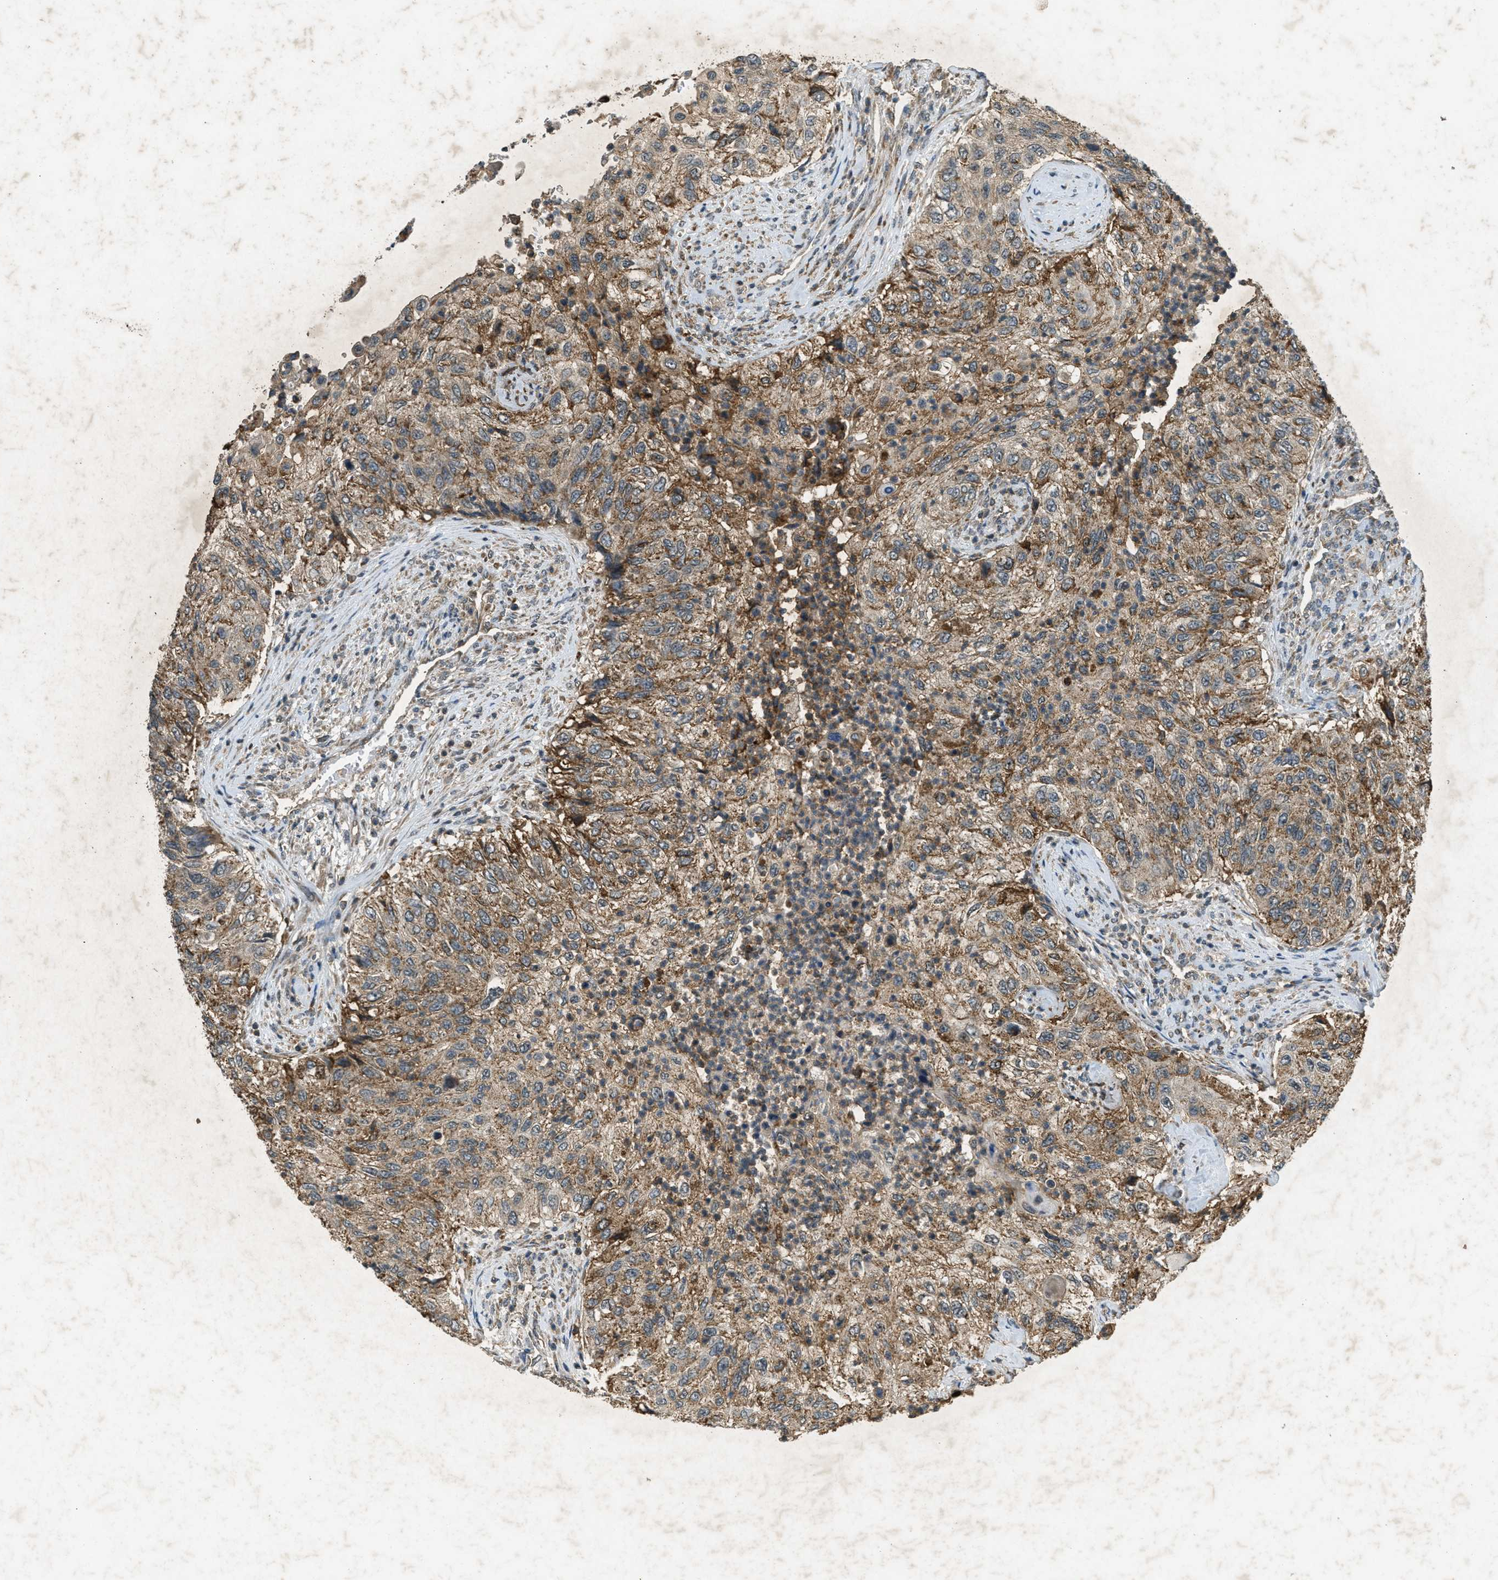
{"staining": {"intensity": "moderate", "quantity": ">75%", "location": "cytoplasmic/membranous"}, "tissue": "urothelial cancer", "cell_type": "Tumor cells", "image_type": "cancer", "snomed": [{"axis": "morphology", "description": "Urothelial carcinoma, High grade"}, {"axis": "topography", "description": "Urinary bladder"}], "caption": "DAB immunohistochemical staining of human urothelial carcinoma (high-grade) exhibits moderate cytoplasmic/membranous protein positivity in about >75% of tumor cells. (Stains: DAB in brown, nuclei in blue, Microscopy: brightfield microscopy at high magnification).", "gene": "PPP1R15A", "patient": {"sex": "female", "age": 60}}